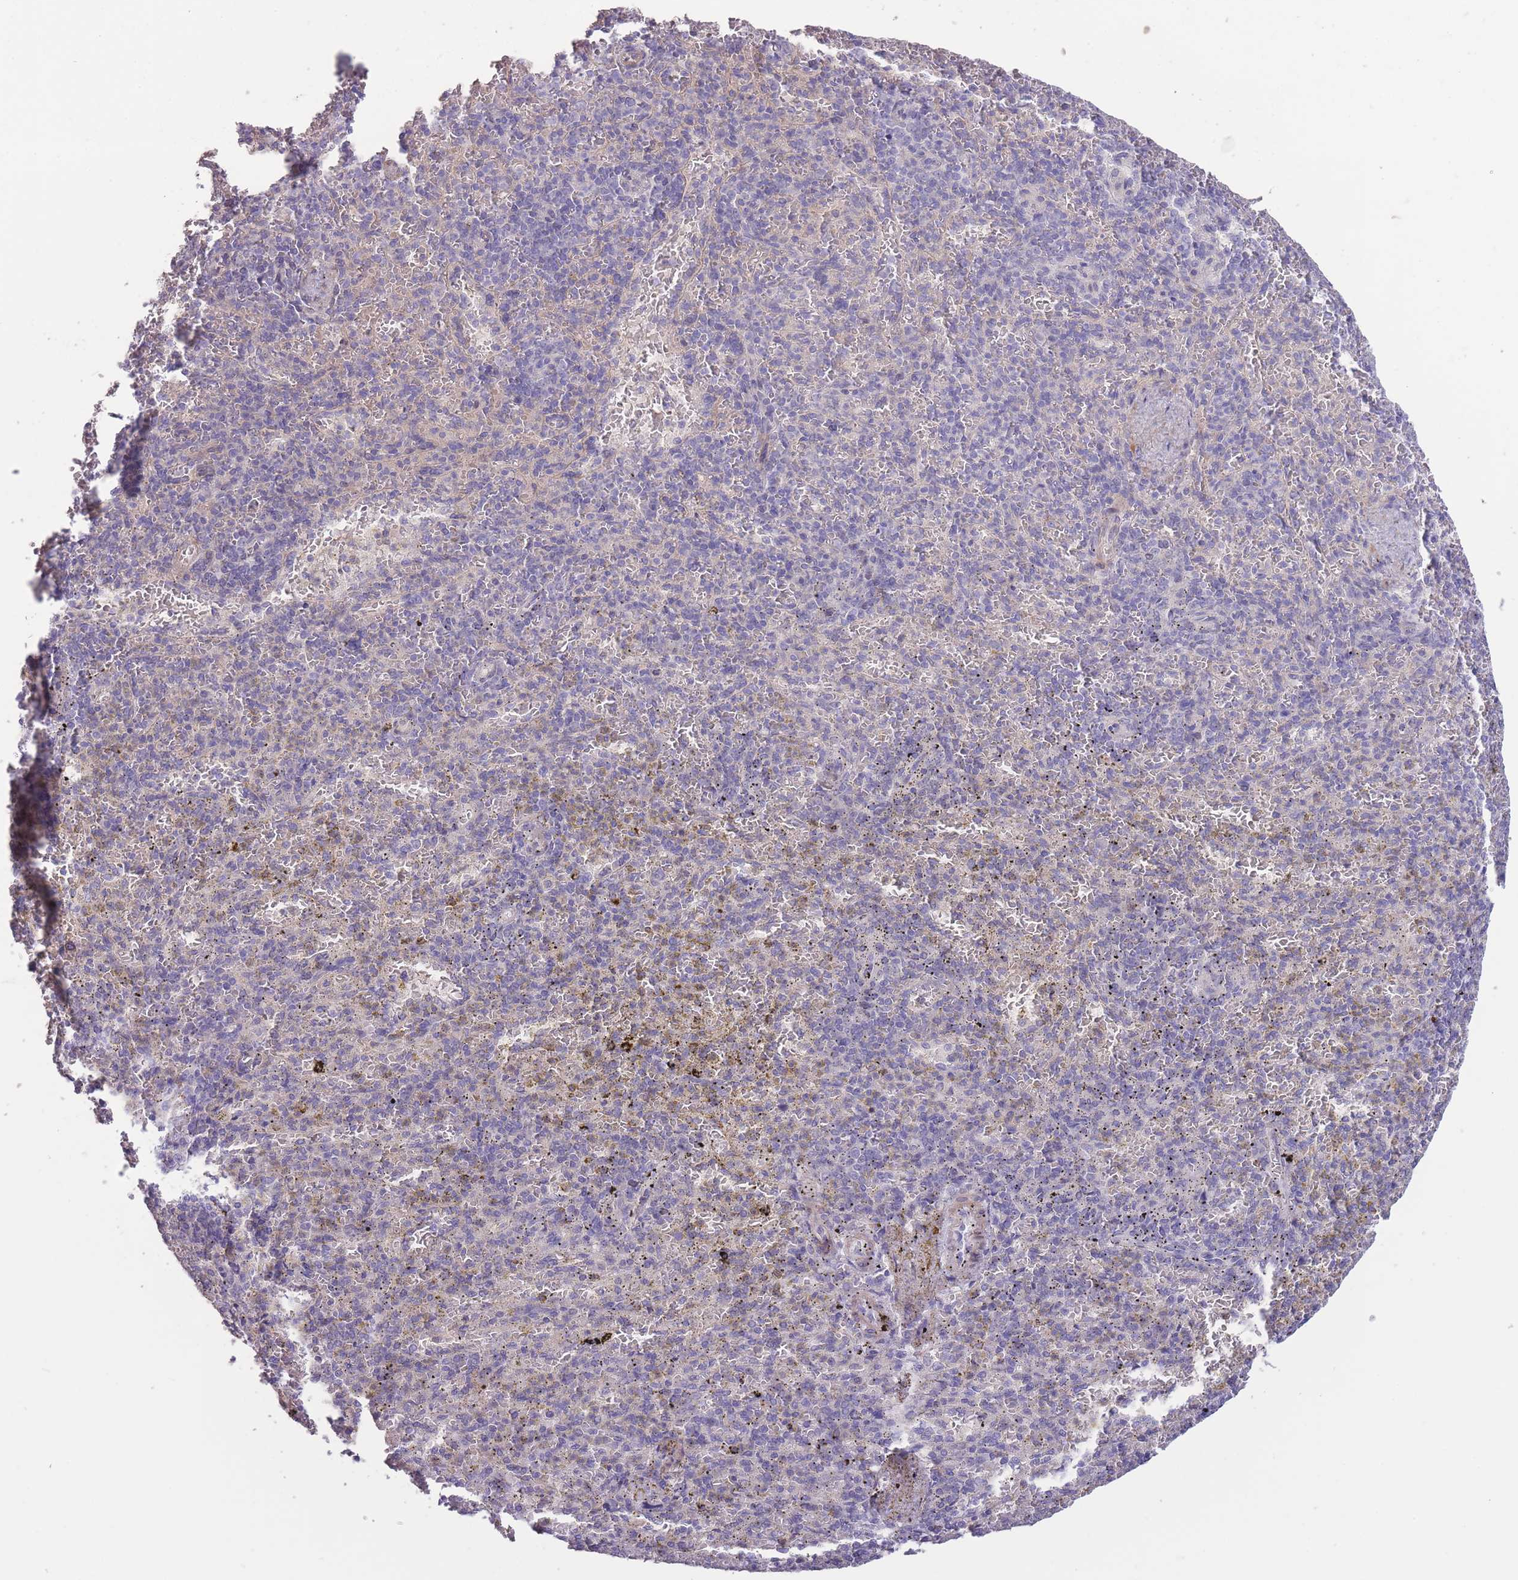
{"staining": {"intensity": "negative", "quantity": "none", "location": "none"}, "tissue": "spleen", "cell_type": "Cells in red pulp", "image_type": "normal", "snomed": [{"axis": "morphology", "description": "Normal tissue, NOS"}, {"axis": "topography", "description": "Spleen"}], "caption": "Immunohistochemical staining of unremarkable spleen shows no significant staining in cells in red pulp. (DAB (3,3'-diaminobenzidine) immunohistochemistry visualized using brightfield microscopy, high magnification).", "gene": "RSPH10B2", "patient": {"sex": "female", "age": 74}}